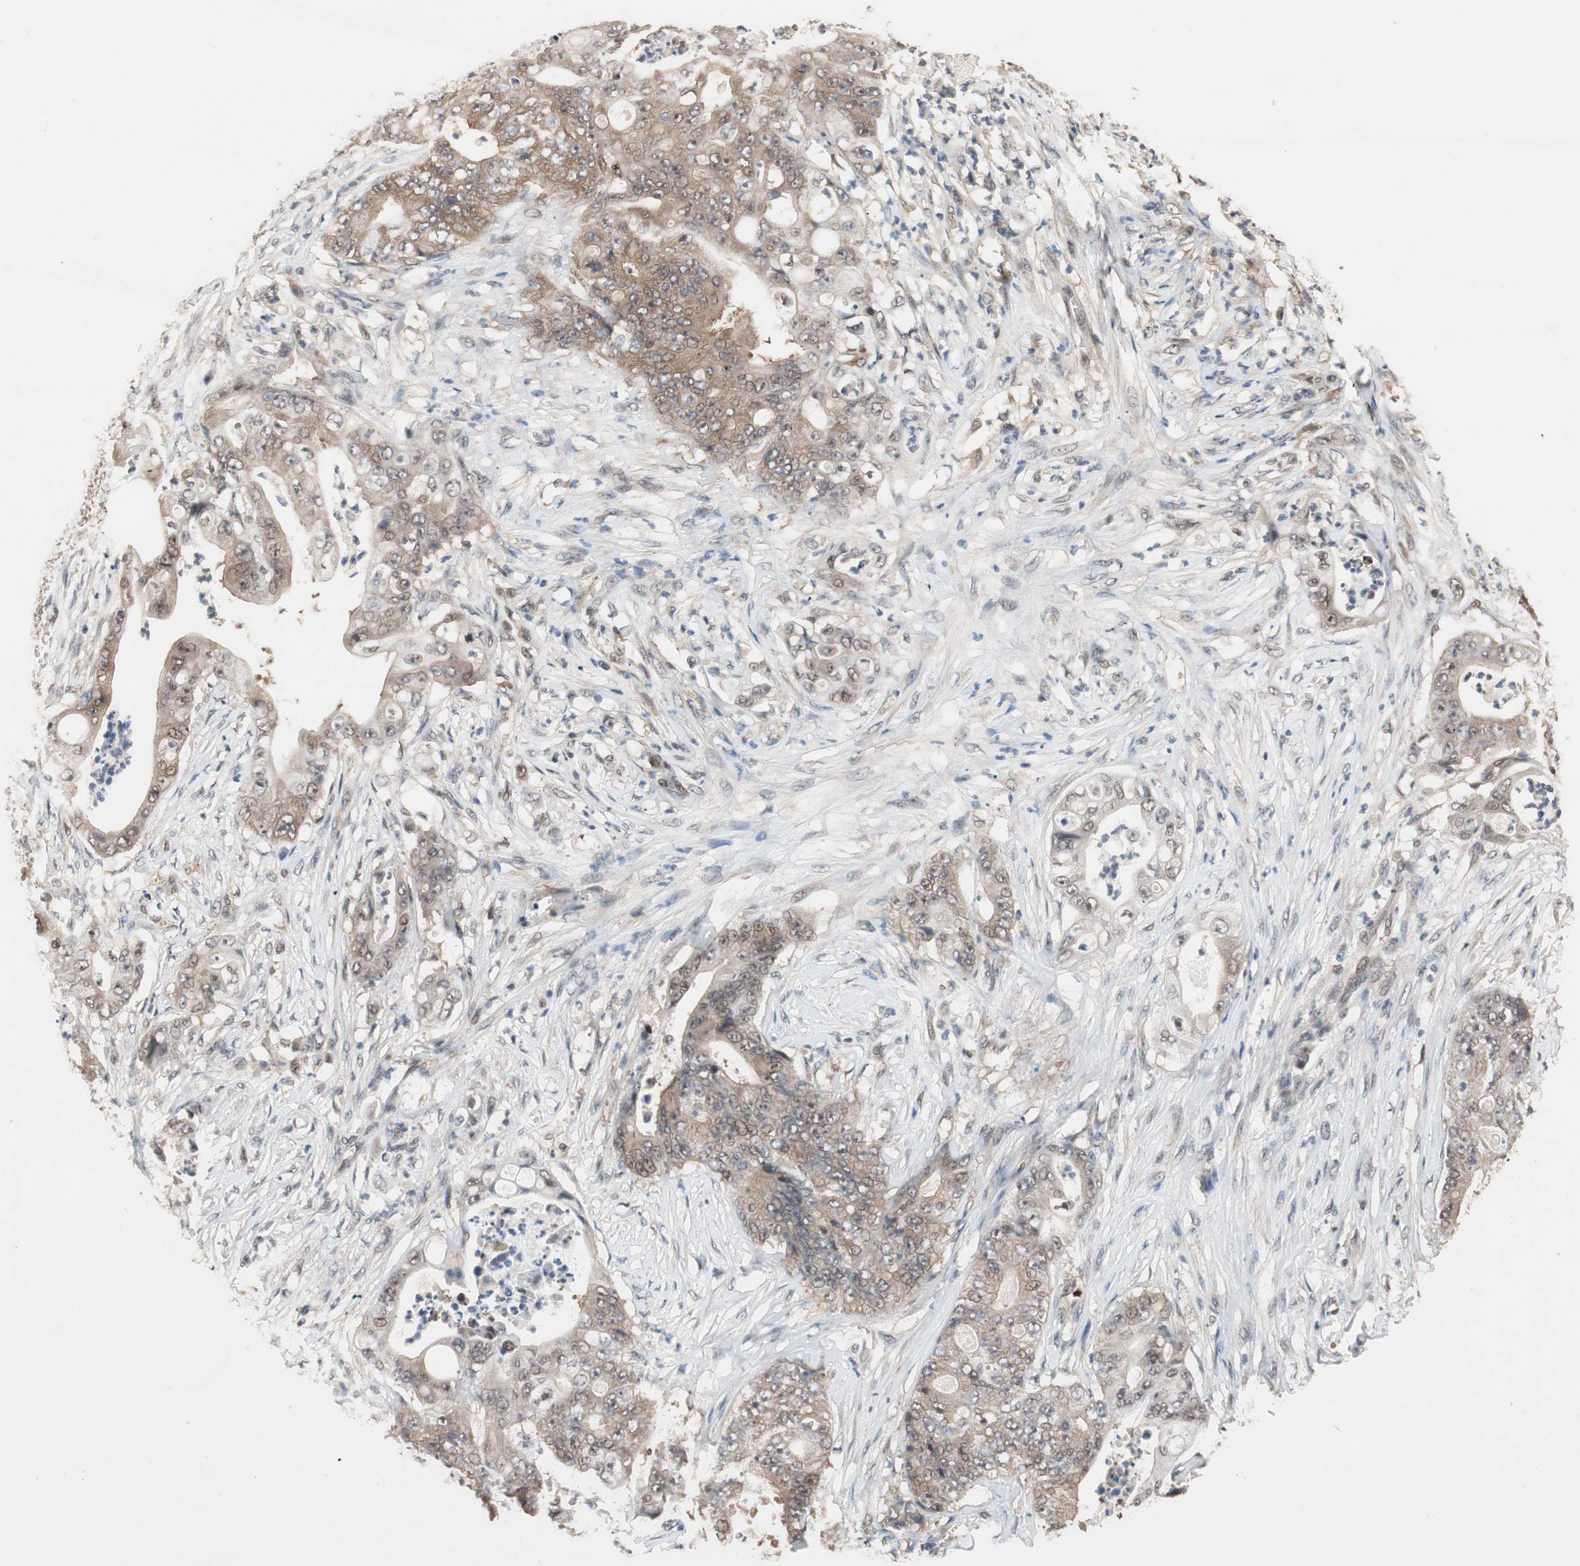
{"staining": {"intensity": "moderate", "quantity": ">75%", "location": "cytoplasmic/membranous"}, "tissue": "stomach cancer", "cell_type": "Tumor cells", "image_type": "cancer", "snomed": [{"axis": "morphology", "description": "Adenocarcinoma, NOS"}, {"axis": "topography", "description": "Stomach"}], "caption": "Stomach cancer stained for a protein (brown) exhibits moderate cytoplasmic/membranous positive positivity in approximately >75% of tumor cells.", "gene": "GART", "patient": {"sex": "female", "age": 73}}